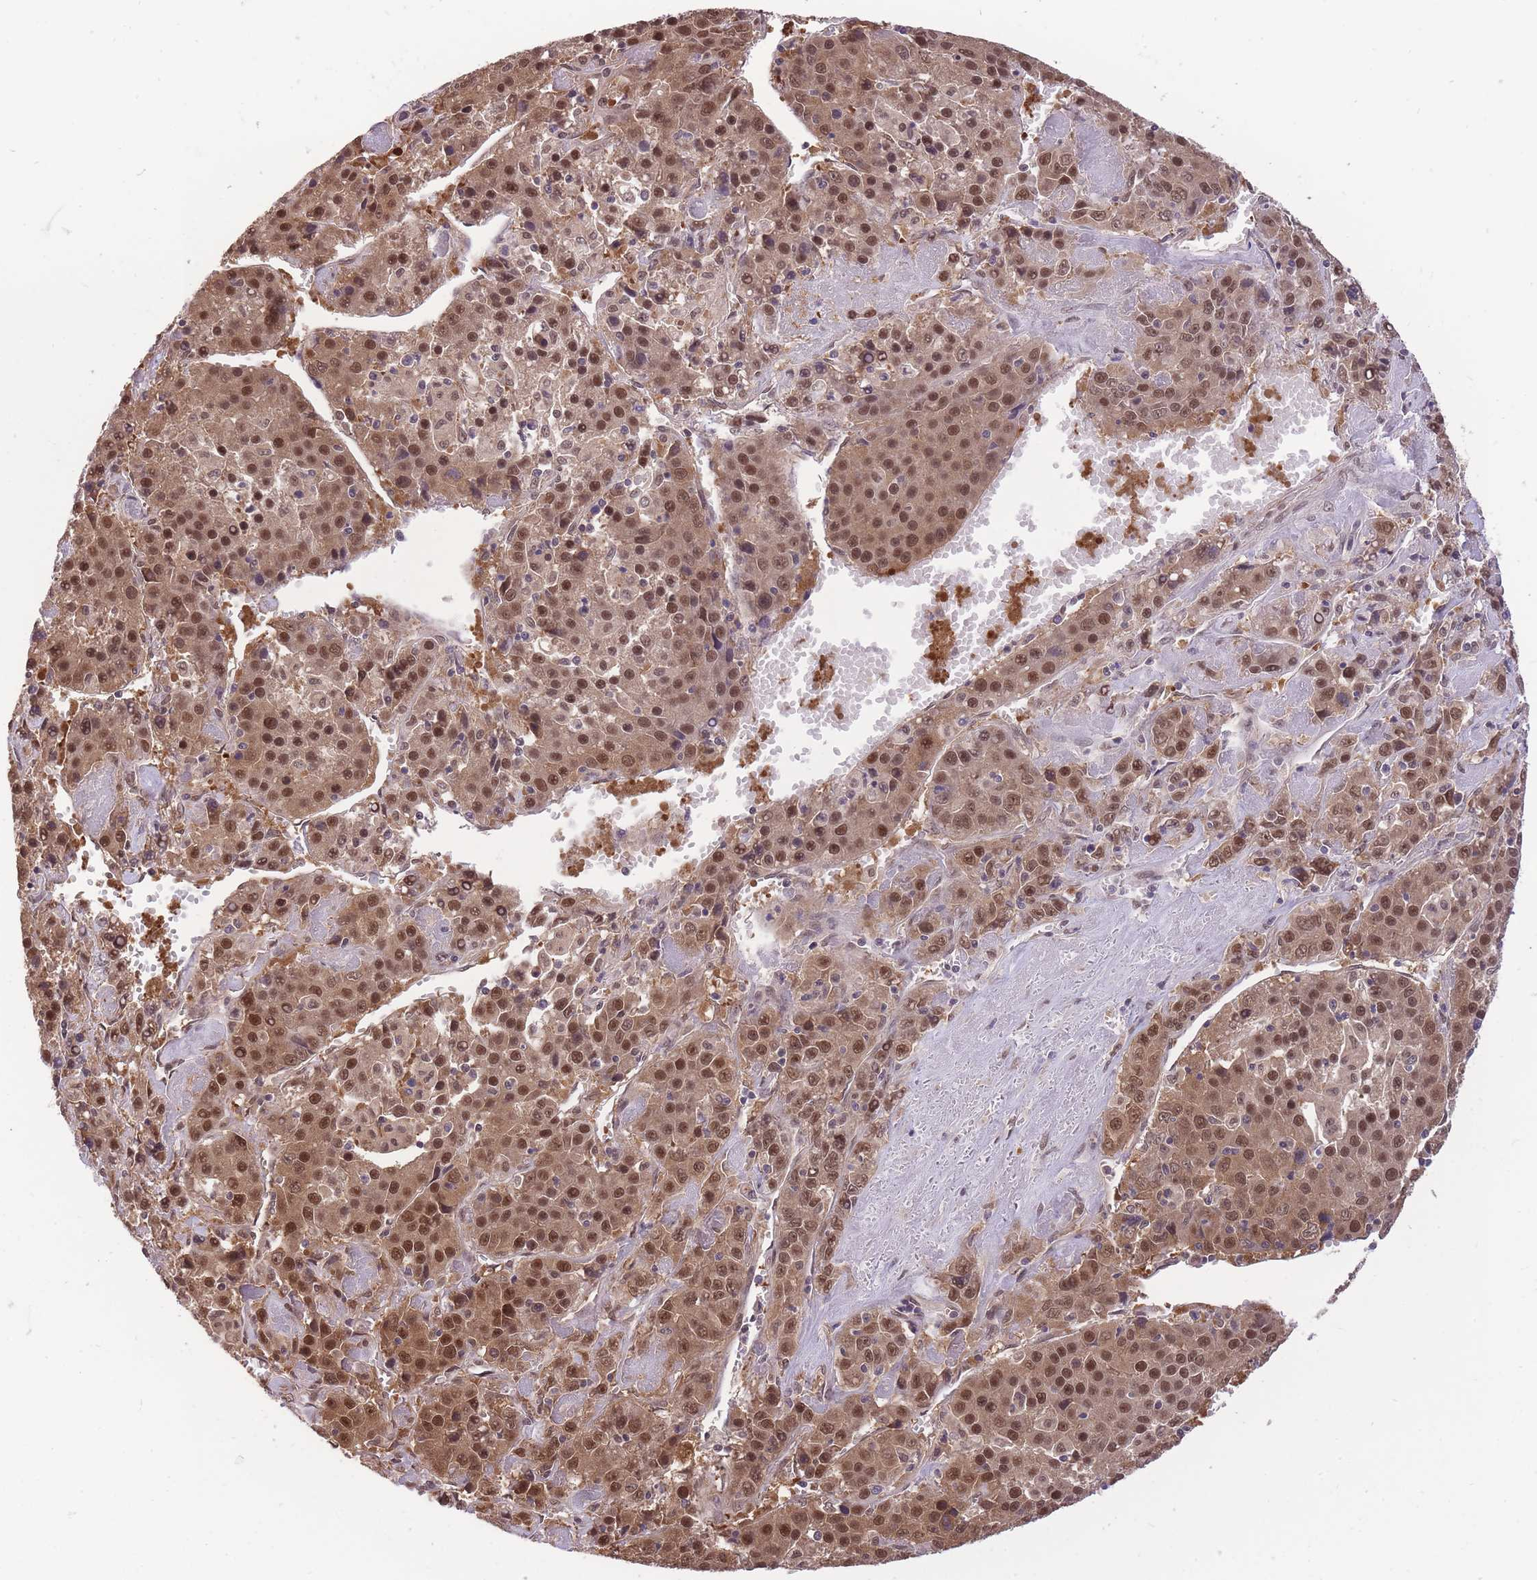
{"staining": {"intensity": "moderate", "quantity": ">75%", "location": "cytoplasmic/membranous,nuclear"}, "tissue": "liver cancer", "cell_type": "Tumor cells", "image_type": "cancer", "snomed": [{"axis": "morphology", "description": "Carcinoma, Hepatocellular, NOS"}, {"axis": "topography", "description": "Liver"}], "caption": "A micrograph of human liver hepatocellular carcinoma stained for a protein demonstrates moderate cytoplasmic/membranous and nuclear brown staining in tumor cells.", "gene": "CDIP1", "patient": {"sex": "female", "age": 53}}